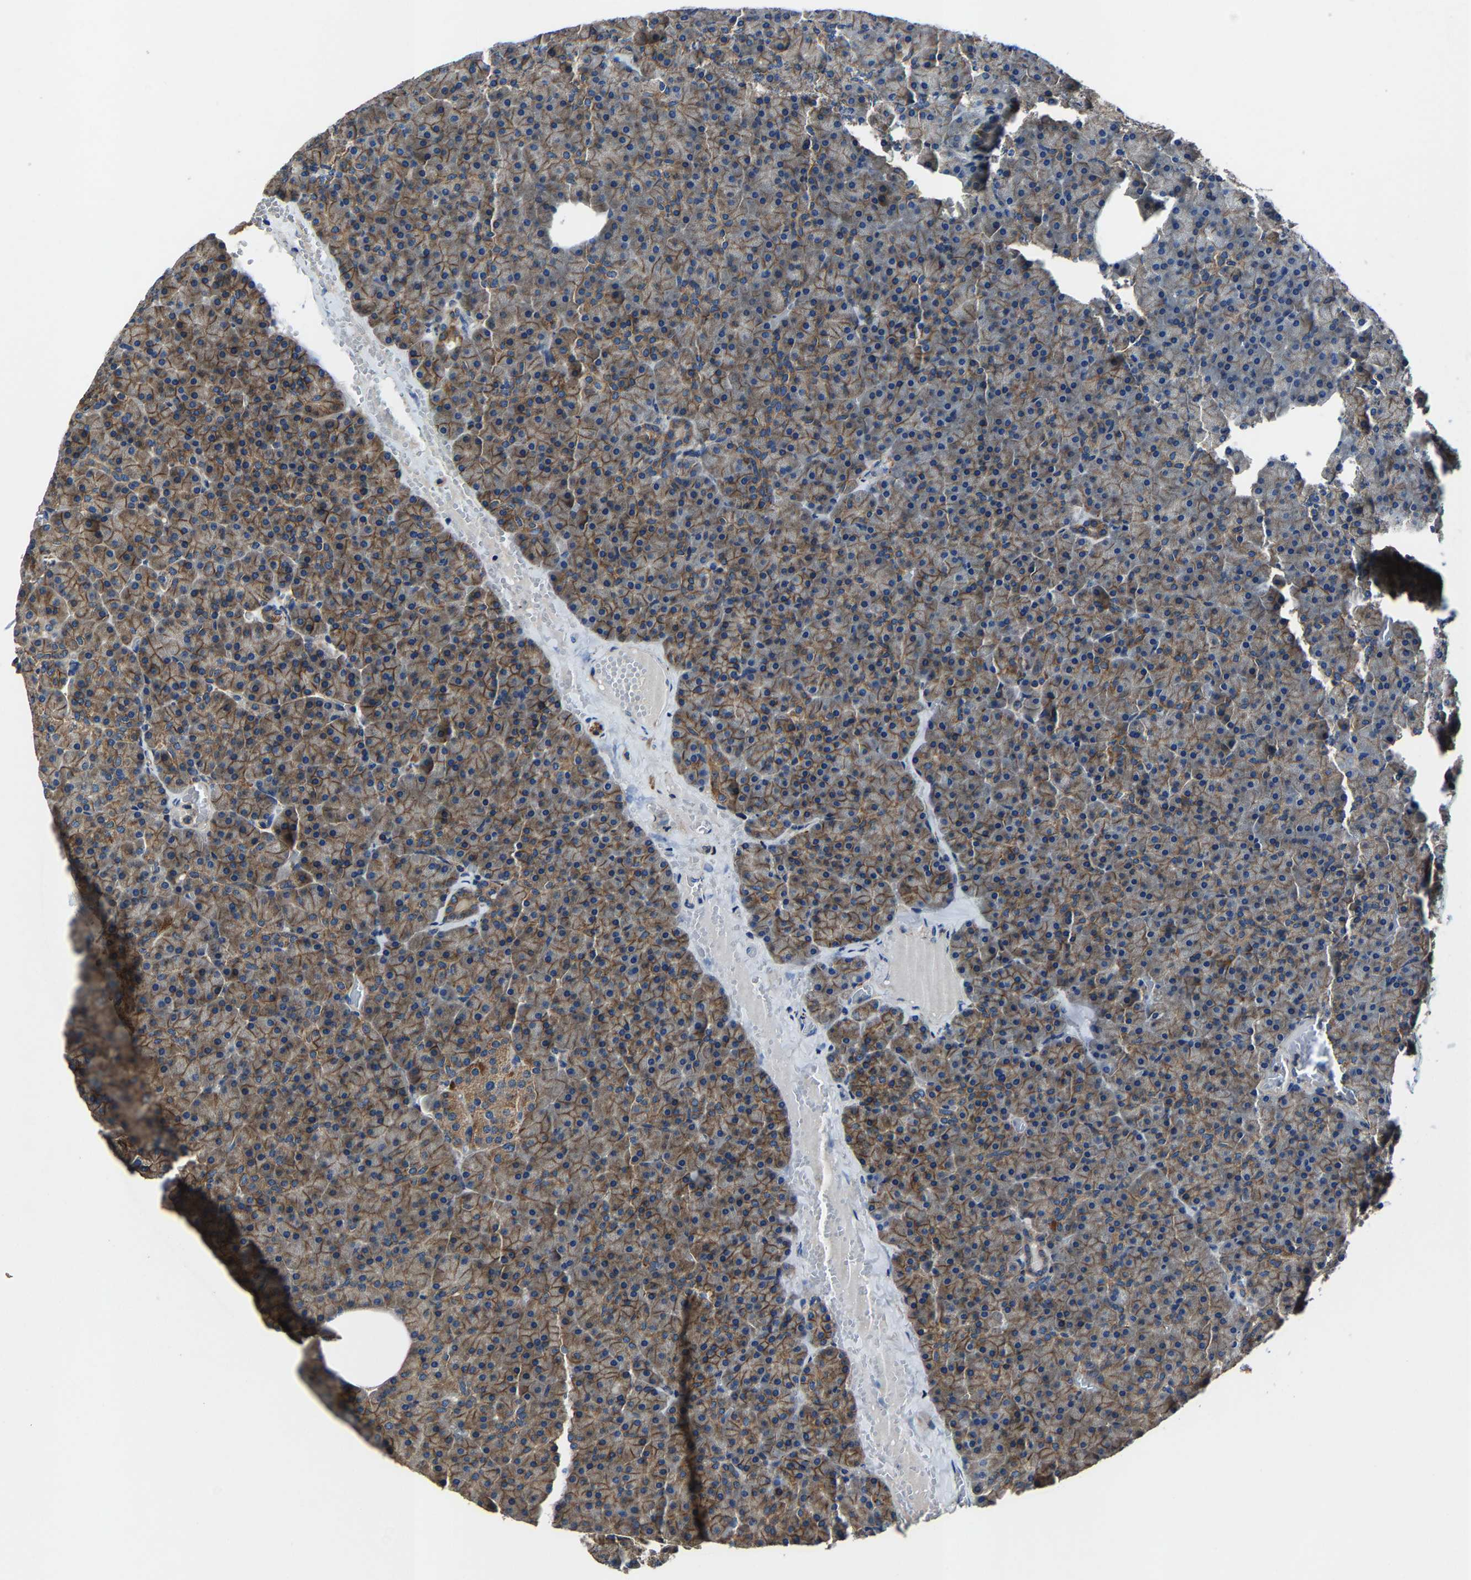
{"staining": {"intensity": "moderate", "quantity": ">75%", "location": "cytoplasmic/membranous"}, "tissue": "pancreas", "cell_type": "Exocrine glandular cells", "image_type": "normal", "snomed": [{"axis": "morphology", "description": "Normal tissue, NOS"}, {"axis": "morphology", "description": "Carcinoid, malignant, NOS"}, {"axis": "topography", "description": "Pancreas"}], "caption": "An image of pancreas stained for a protein displays moderate cytoplasmic/membranous brown staining in exocrine glandular cells. (Stains: DAB in brown, nuclei in blue, Microscopy: brightfield microscopy at high magnification).", "gene": "KIAA1958", "patient": {"sex": "female", "age": 35}}